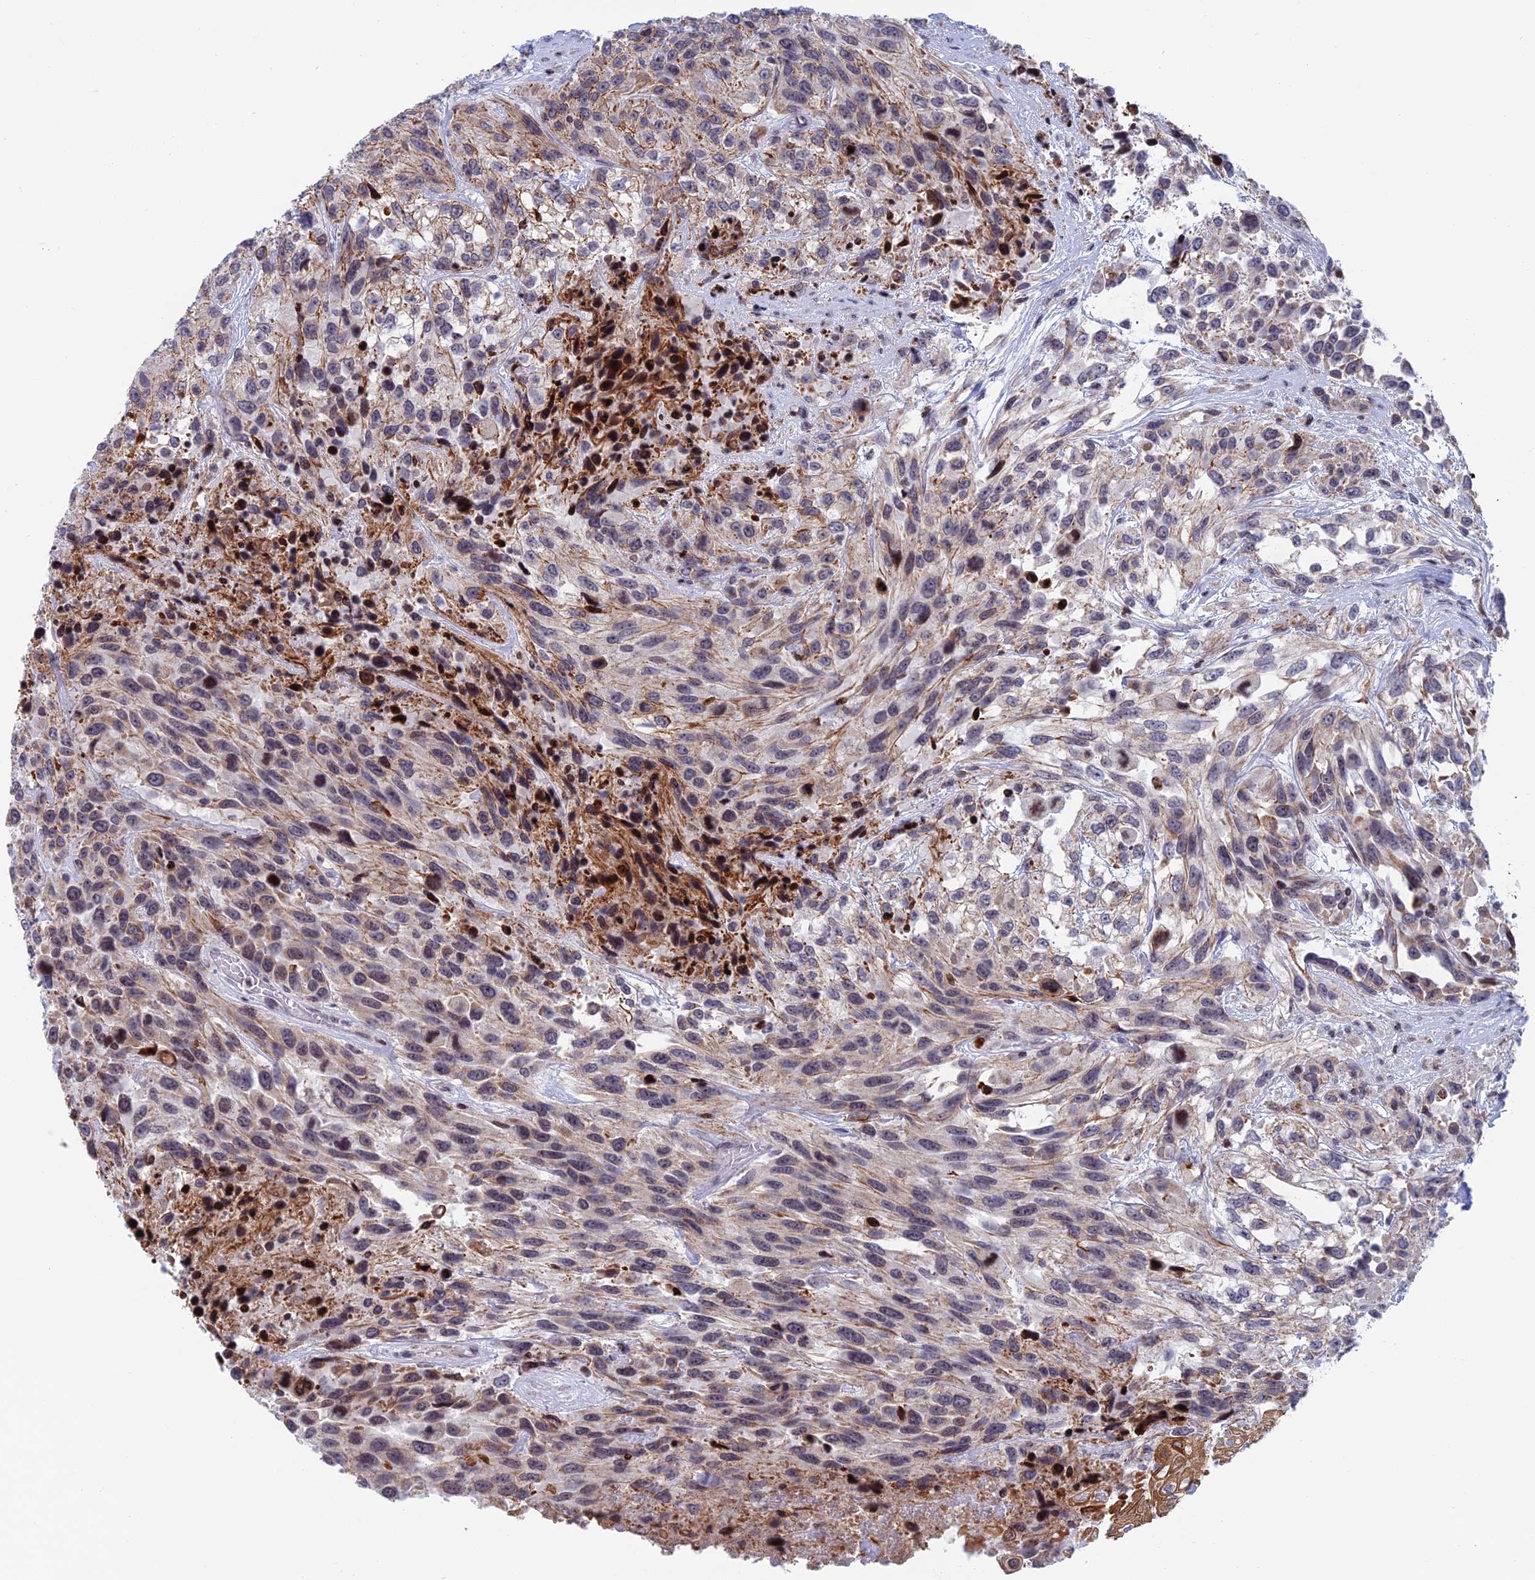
{"staining": {"intensity": "moderate", "quantity": "25%-75%", "location": "cytoplasmic/membranous,nuclear"}, "tissue": "urothelial cancer", "cell_type": "Tumor cells", "image_type": "cancer", "snomed": [{"axis": "morphology", "description": "Urothelial carcinoma, High grade"}, {"axis": "topography", "description": "Urinary bladder"}], "caption": "Immunohistochemistry of urothelial cancer exhibits medium levels of moderate cytoplasmic/membranous and nuclear staining in approximately 25%-75% of tumor cells.", "gene": "AFF3", "patient": {"sex": "female", "age": 70}}